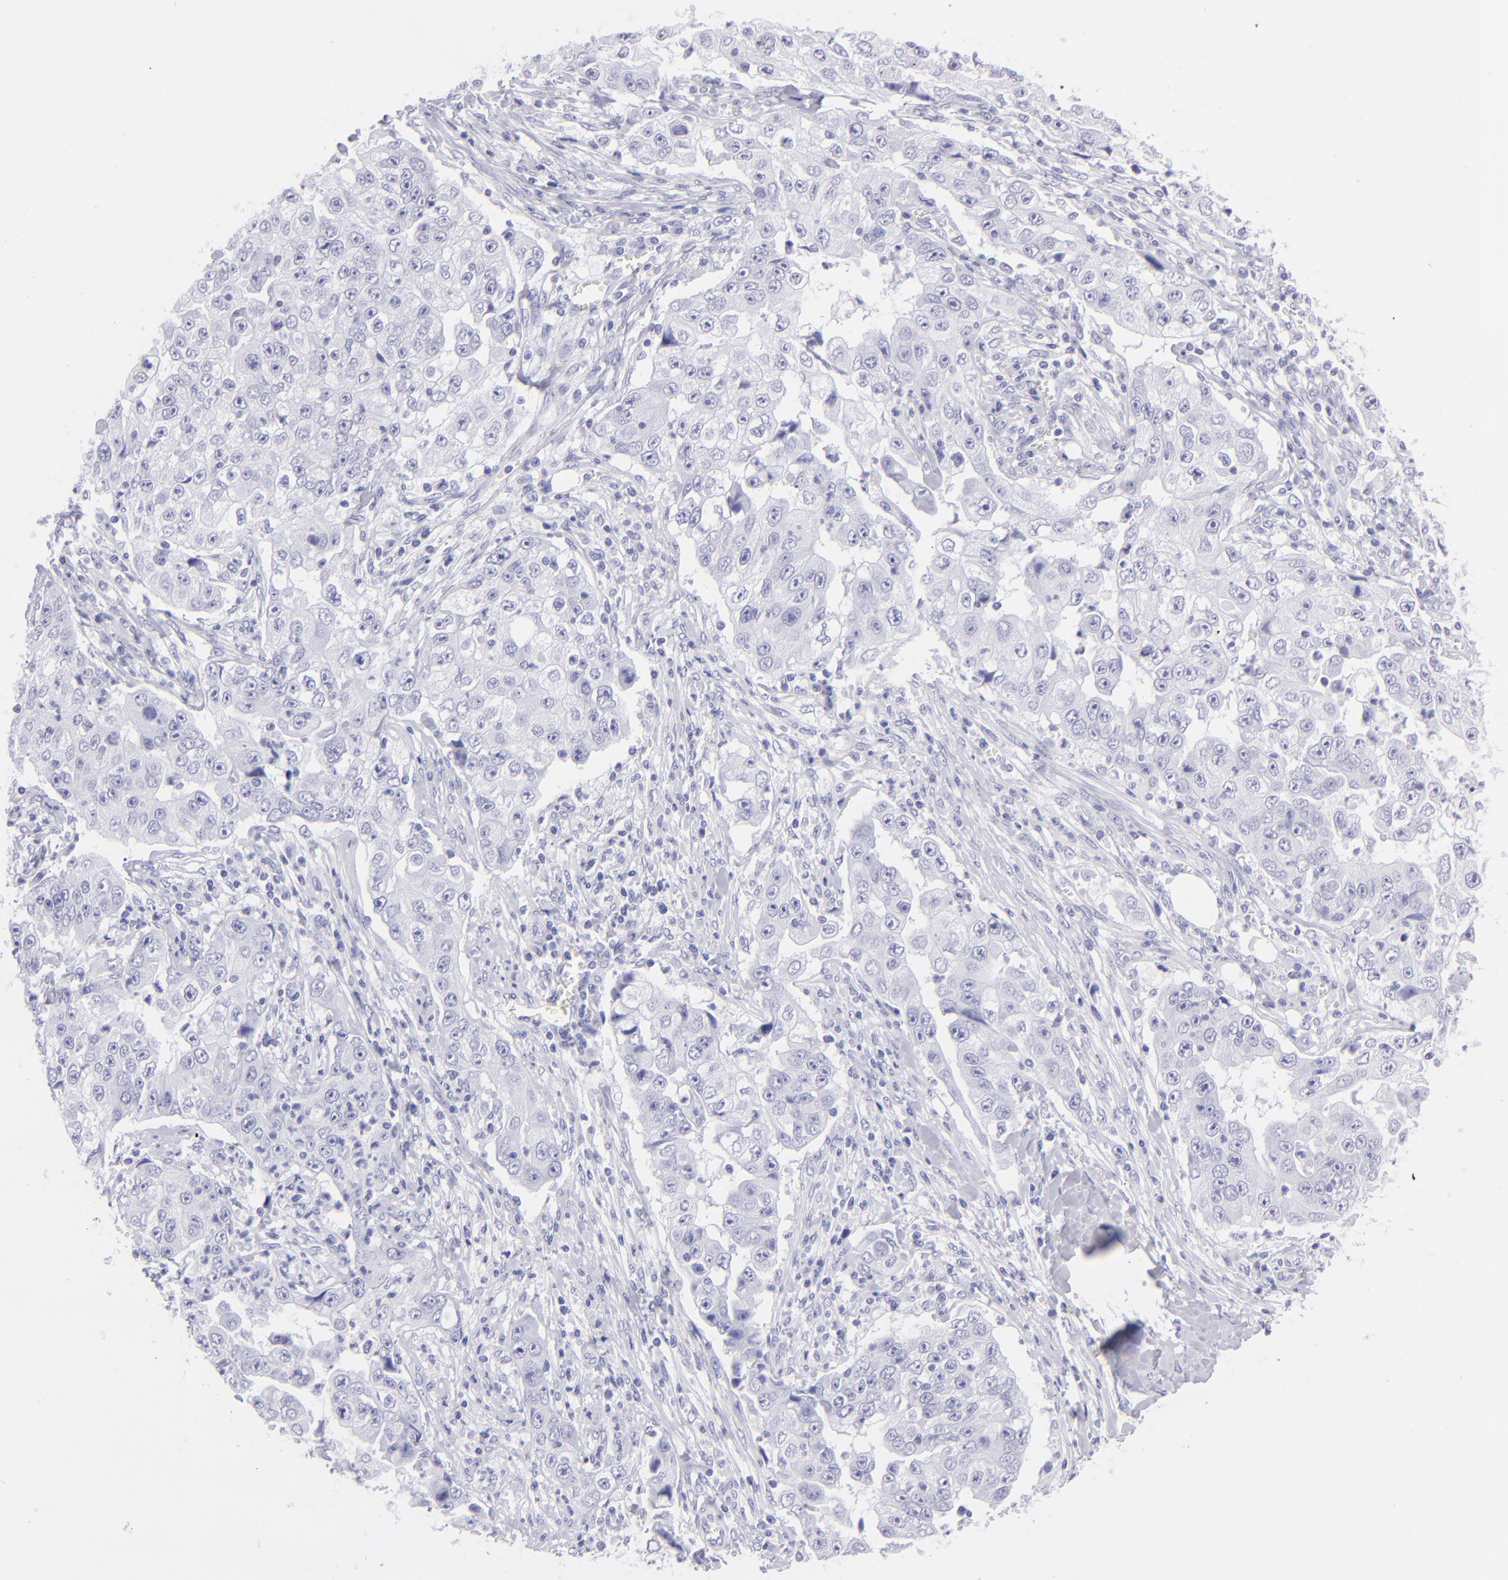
{"staining": {"intensity": "negative", "quantity": "none", "location": "none"}, "tissue": "lung cancer", "cell_type": "Tumor cells", "image_type": "cancer", "snomed": [{"axis": "morphology", "description": "Squamous cell carcinoma, NOS"}, {"axis": "topography", "description": "Lung"}], "caption": "An immunohistochemistry micrograph of lung cancer (squamous cell carcinoma) is shown. There is no staining in tumor cells of lung cancer (squamous cell carcinoma). (Brightfield microscopy of DAB IHC at high magnification).", "gene": "SLC1A3", "patient": {"sex": "male", "age": 64}}